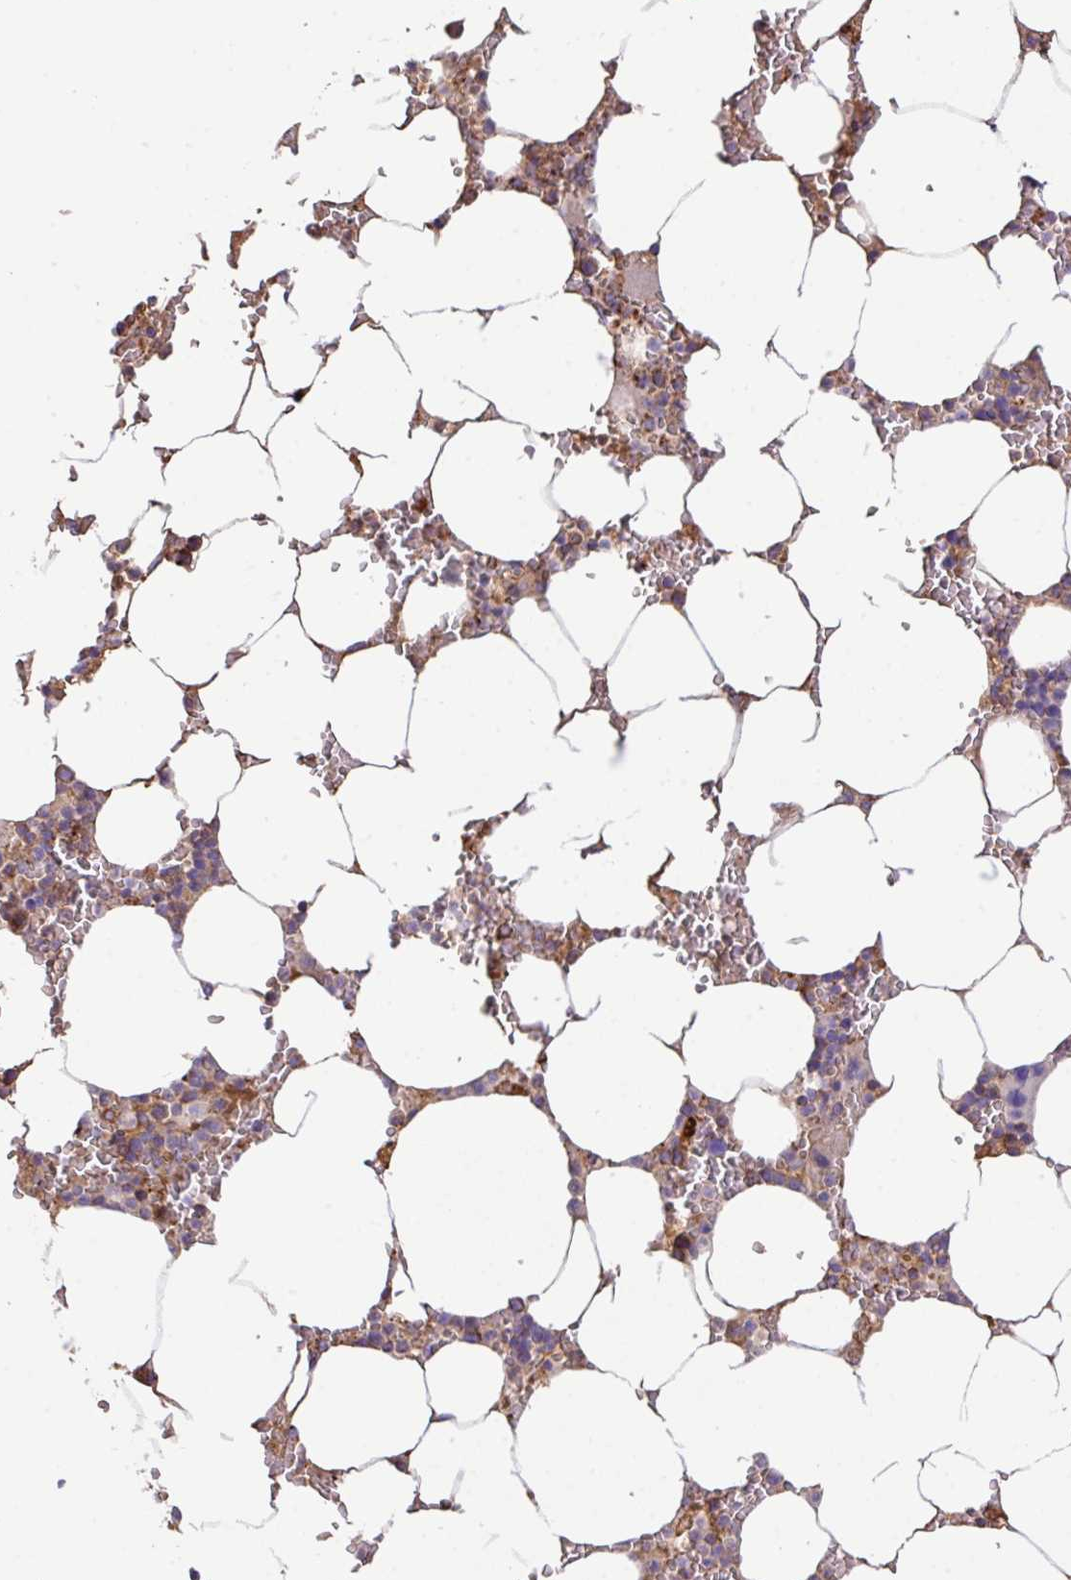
{"staining": {"intensity": "moderate", "quantity": "<25%", "location": "cytoplasmic/membranous"}, "tissue": "bone marrow", "cell_type": "Hematopoietic cells", "image_type": "normal", "snomed": [{"axis": "morphology", "description": "Normal tissue, NOS"}, {"axis": "topography", "description": "Bone marrow"}], "caption": "High-magnification brightfield microscopy of benign bone marrow stained with DAB (brown) and counterstained with hematoxylin (blue). hematopoietic cells exhibit moderate cytoplasmic/membranous positivity is appreciated in about<25% of cells. (brown staining indicates protein expression, while blue staining denotes nuclei).", "gene": "LRRC53", "patient": {"sex": "male", "age": 70}}